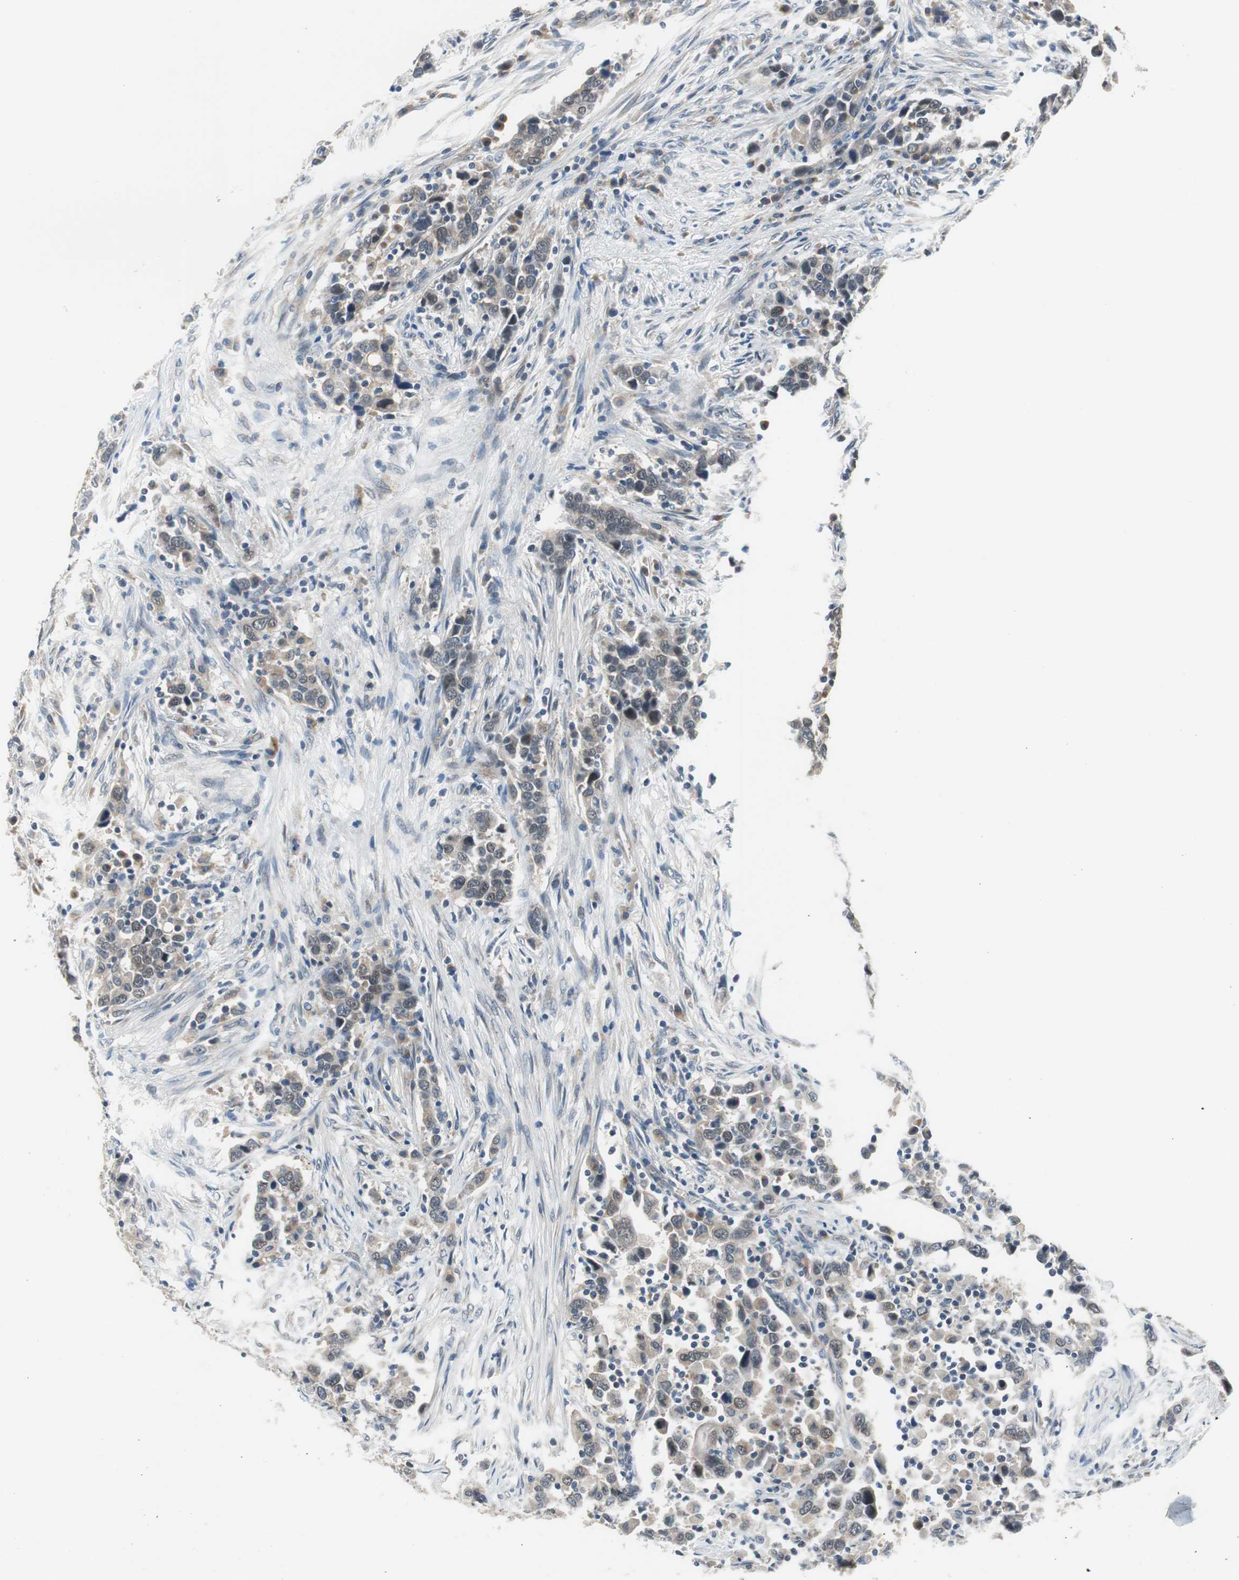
{"staining": {"intensity": "weak", "quantity": ">75%", "location": "cytoplasmic/membranous"}, "tissue": "urothelial cancer", "cell_type": "Tumor cells", "image_type": "cancer", "snomed": [{"axis": "morphology", "description": "Urothelial carcinoma, High grade"}, {"axis": "topography", "description": "Urinary bladder"}], "caption": "High-grade urothelial carcinoma stained for a protein (brown) demonstrates weak cytoplasmic/membranous positive expression in about >75% of tumor cells.", "gene": "PLAA", "patient": {"sex": "male", "age": 61}}